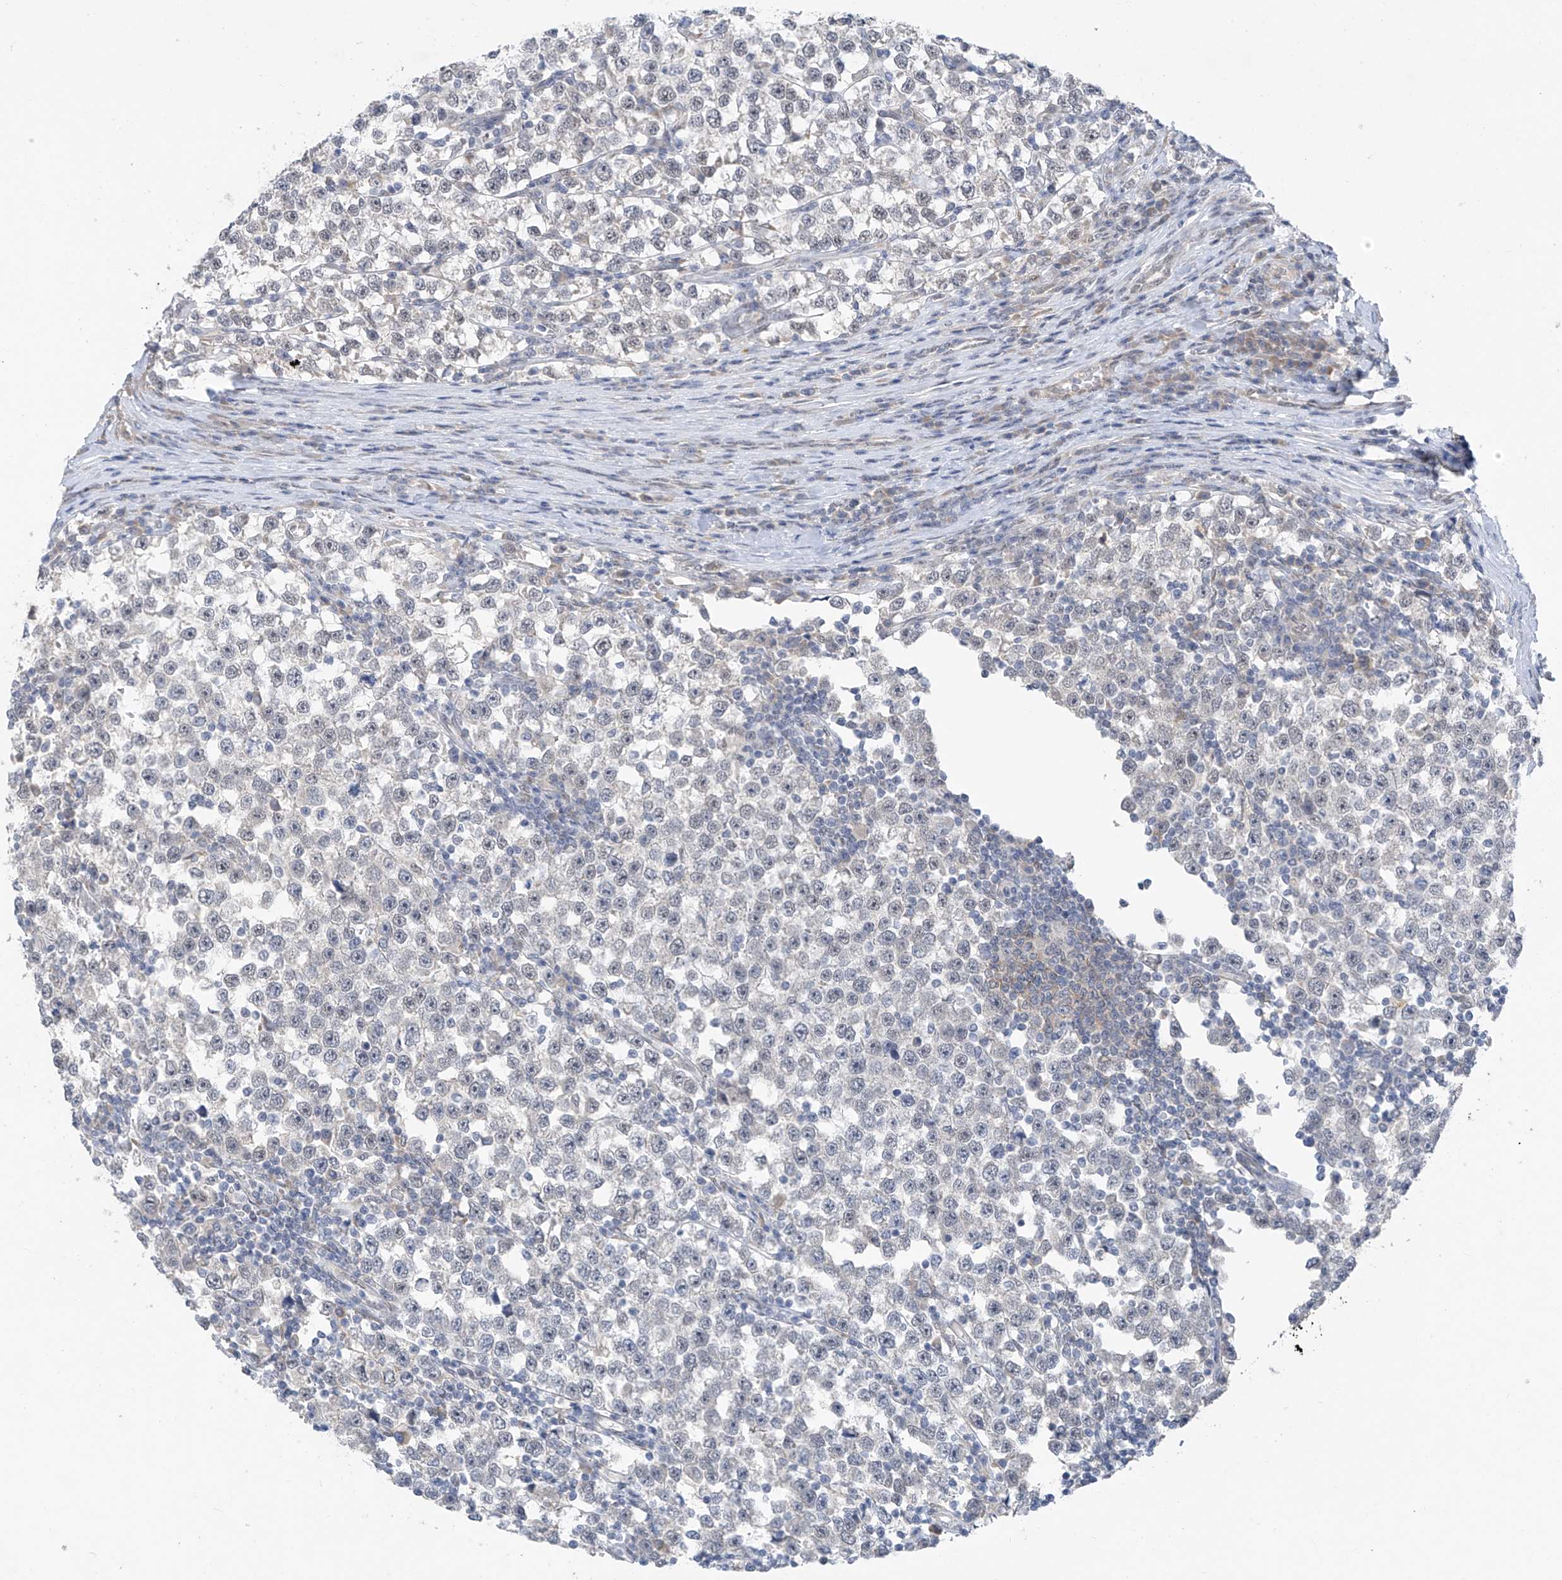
{"staining": {"intensity": "negative", "quantity": "none", "location": "none"}, "tissue": "testis cancer", "cell_type": "Tumor cells", "image_type": "cancer", "snomed": [{"axis": "morphology", "description": "Normal tissue, NOS"}, {"axis": "morphology", "description": "Seminoma, NOS"}, {"axis": "topography", "description": "Testis"}], "caption": "High power microscopy photomicrograph of an immunohistochemistry (IHC) micrograph of testis seminoma, revealing no significant staining in tumor cells.", "gene": "CYP4V2", "patient": {"sex": "male", "age": 43}}